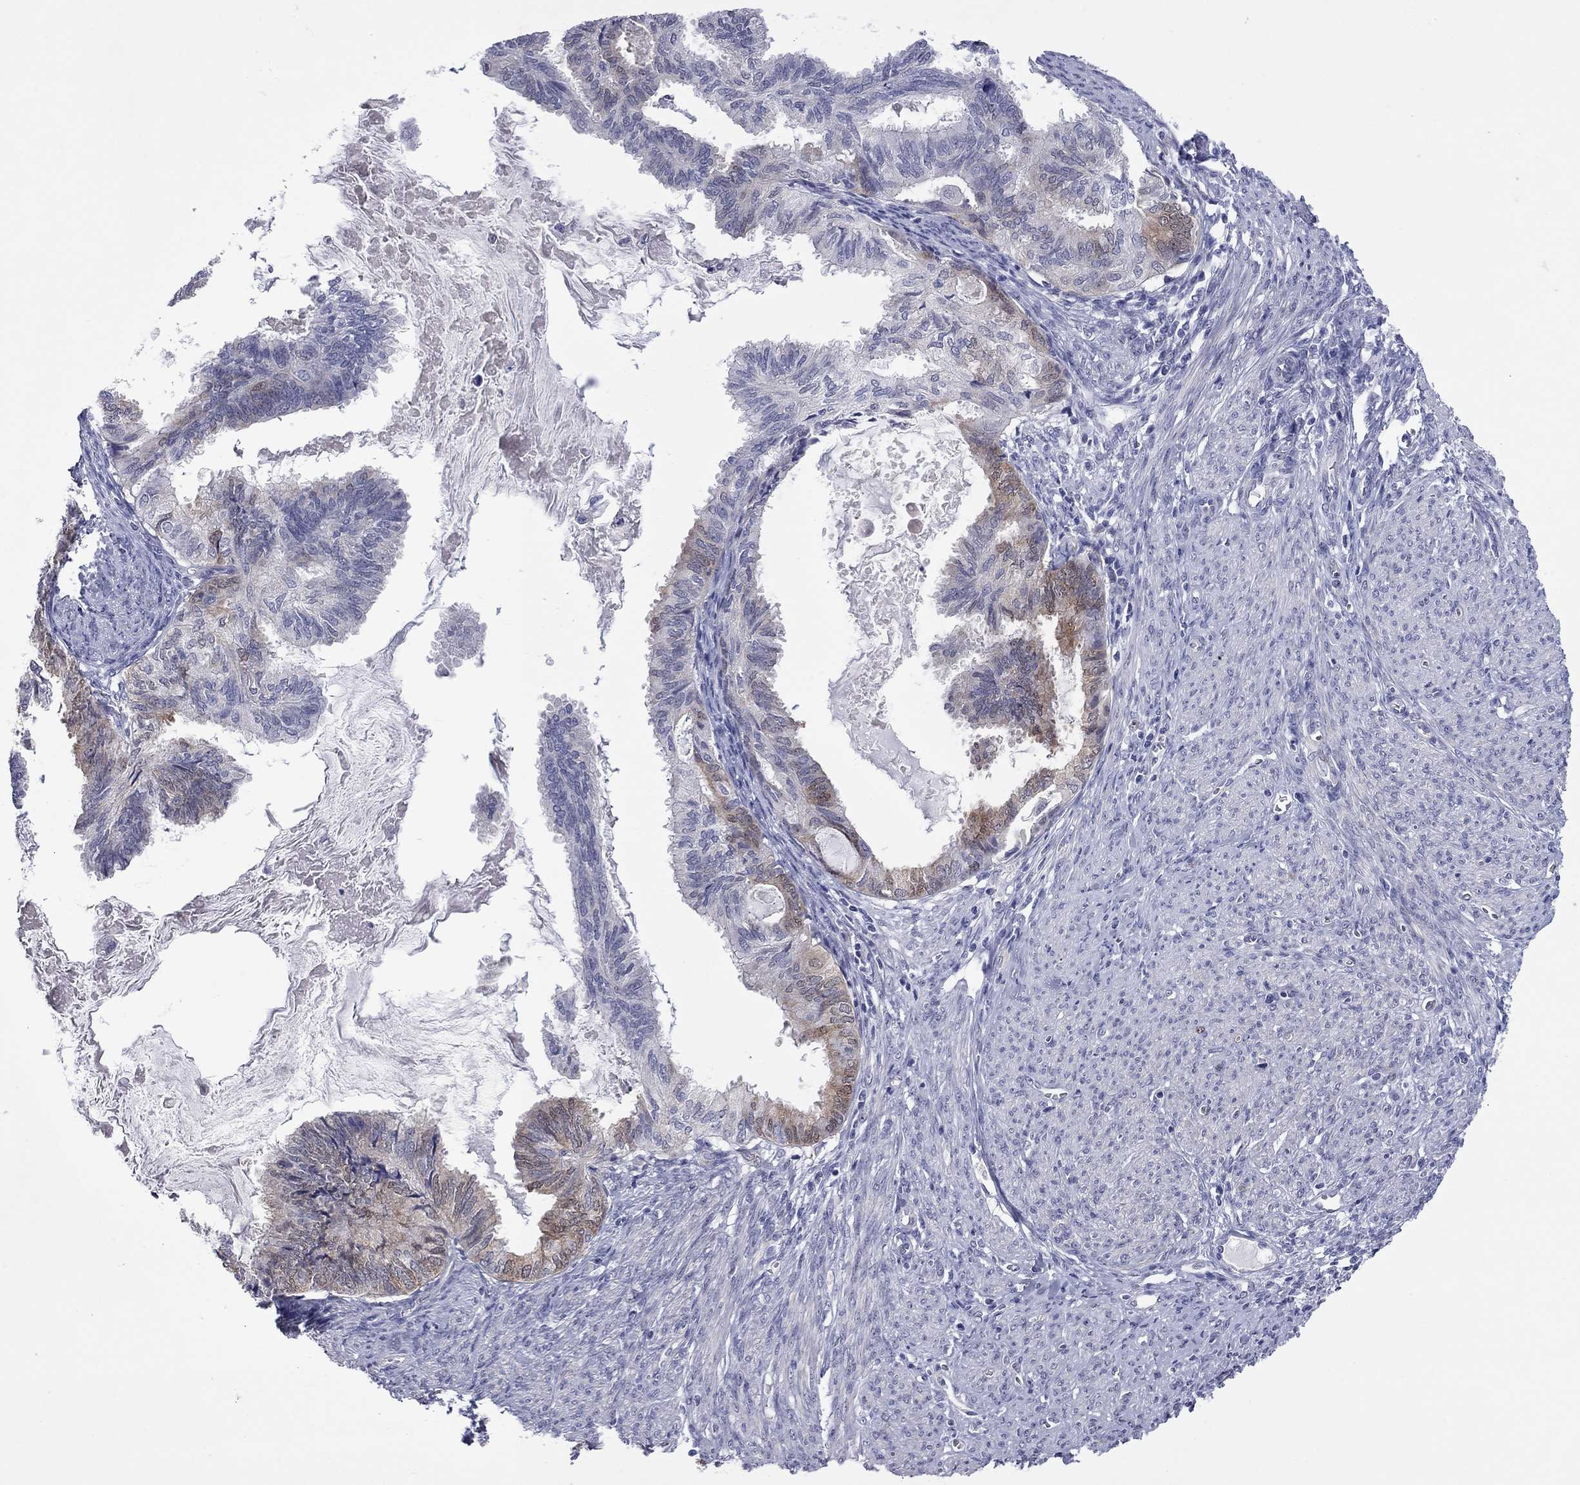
{"staining": {"intensity": "moderate", "quantity": "25%-75%", "location": "cytoplasmic/membranous"}, "tissue": "endometrial cancer", "cell_type": "Tumor cells", "image_type": "cancer", "snomed": [{"axis": "morphology", "description": "Adenocarcinoma, NOS"}, {"axis": "topography", "description": "Endometrium"}], "caption": "IHC of endometrial adenocarcinoma demonstrates medium levels of moderate cytoplasmic/membranous staining in approximately 25%-75% of tumor cells.", "gene": "CTNNBIP1", "patient": {"sex": "female", "age": 86}}